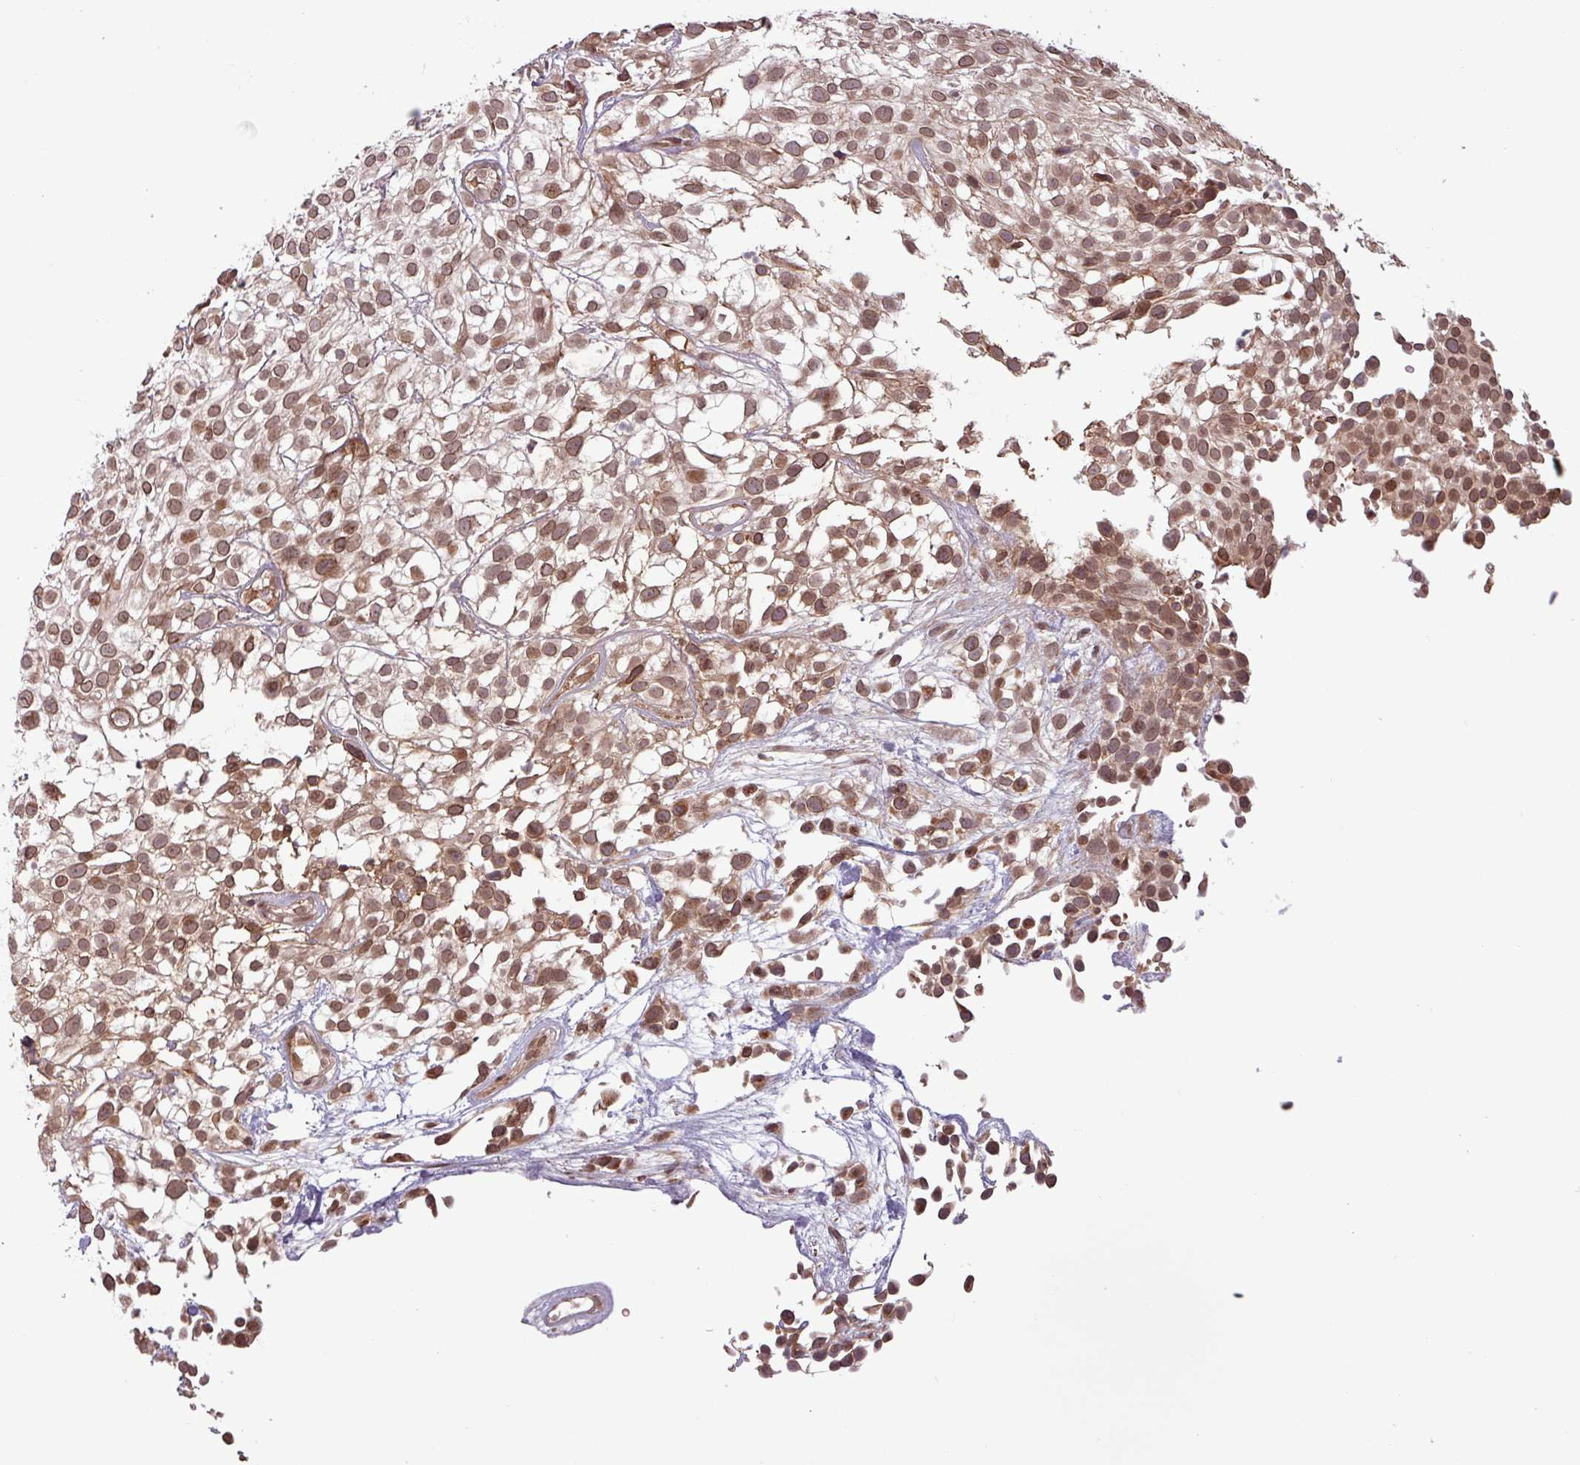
{"staining": {"intensity": "moderate", "quantity": ">75%", "location": "cytoplasmic/membranous,nuclear"}, "tissue": "urothelial cancer", "cell_type": "Tumor cells", "image_type": "cancer", "snomed": [{"axis": "morphology", "description": "Urothelial carcinoma, High grade"}, {"axis": "topography", "description": "Urinary bladder"}], "caption": "DAB immunohistochemical staining of urothelial cancer displays moderate cytoplasmic/membranous and nuclear protein staining in about >75% of tumor cells.", "gene": "RBM4B", "patient": {"sex": "male", "age": 56}}